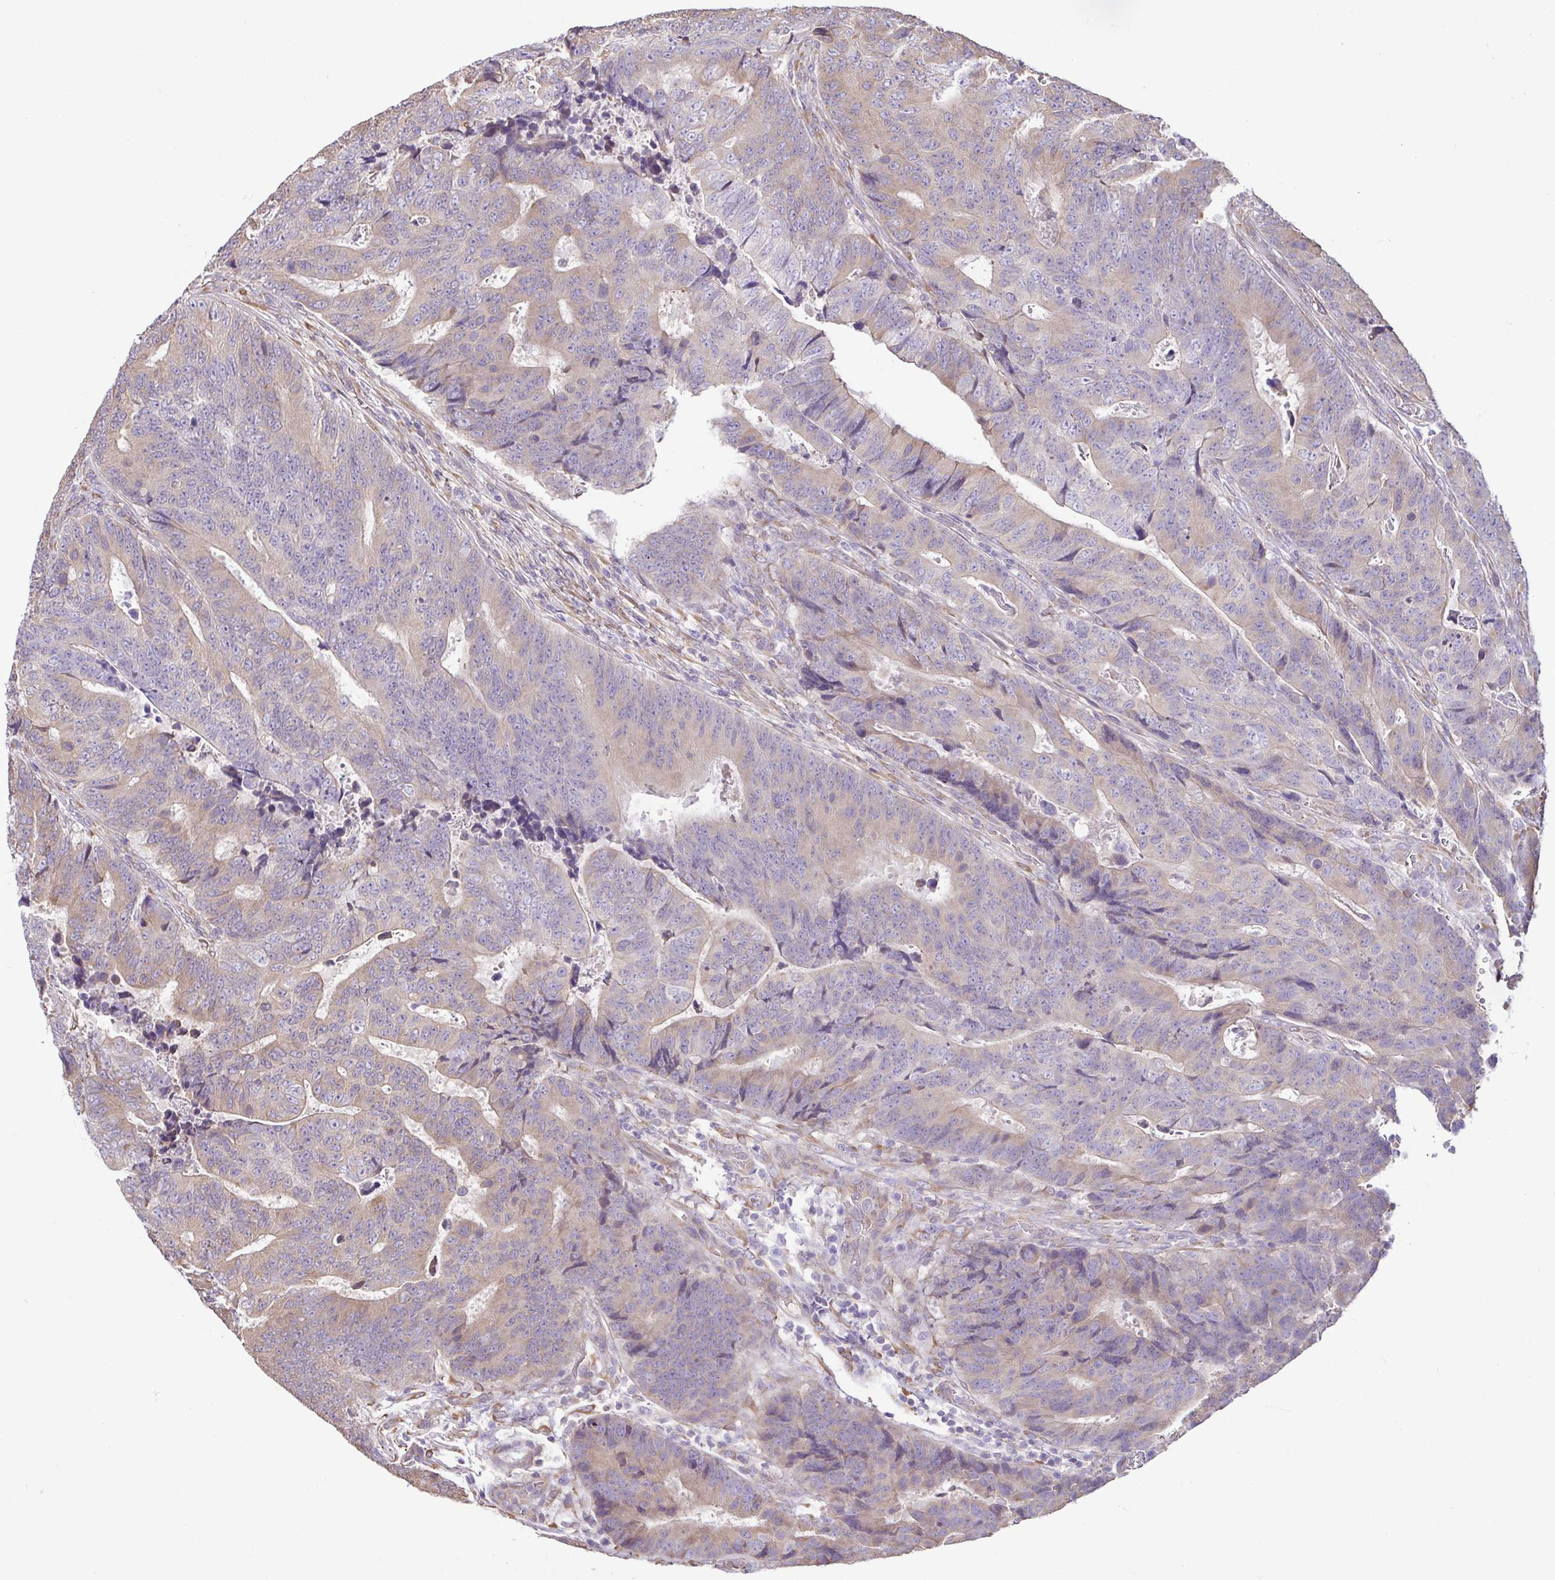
{"staining": {"intensity": "weak", "quantity": "25%-75%", "location": "cytoplasmic/membranous"}, "tissue": "colorectal cancer", "cell_type": "Tumor cells", "image_type": "cancer", "snomed": [{"axis": "morphology", "description": "Adenocarcinoma, NOS"}, {"axis": "topography", "description": "Colon"}], "caption": "IHC of human adenocarcinoma (colorectal) exhibits low levels of weak cytoplasmic/membranous positivity in approximately 25%-75% of tumor cells.", "gene": "MYL10", "patient": {"sex": "female", "age": 48}}